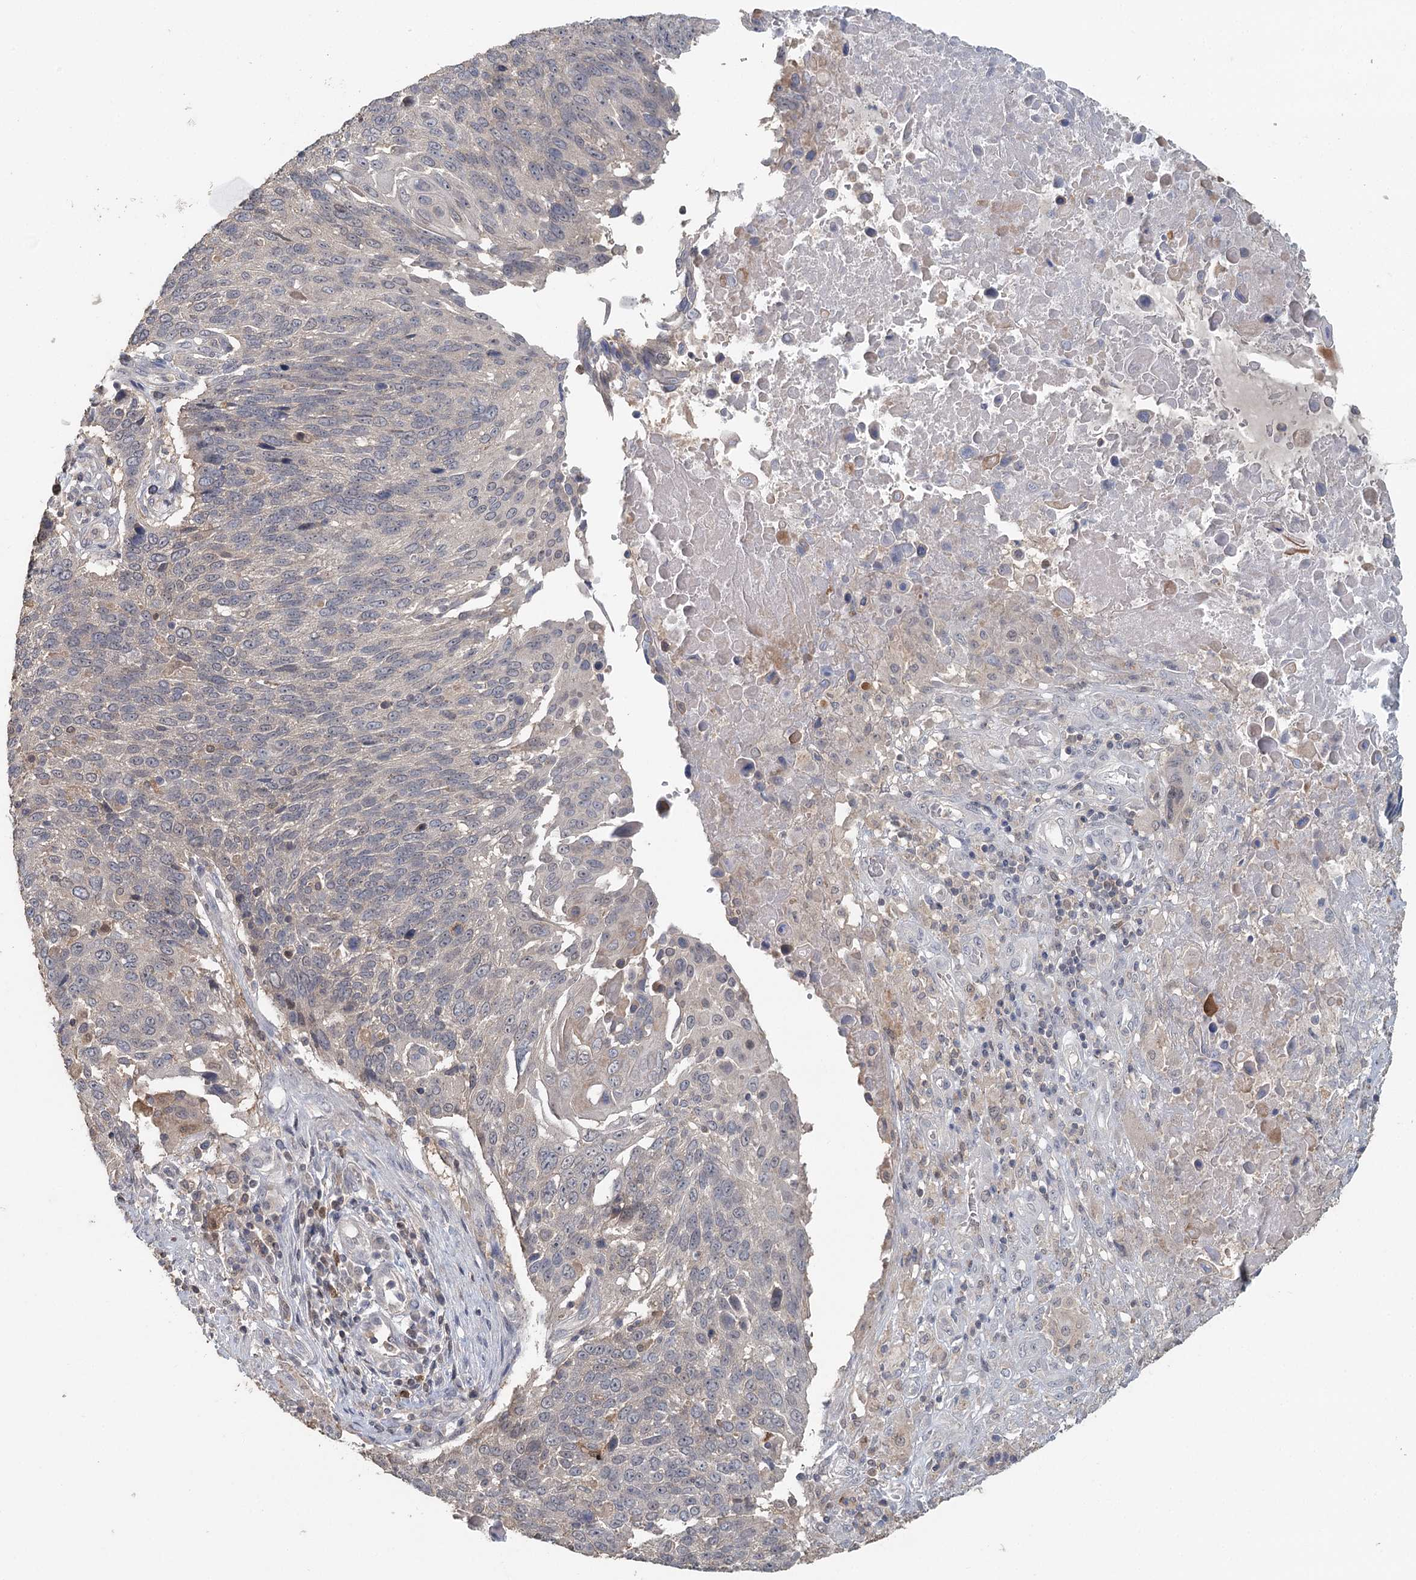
{"staining": {"intensity": "negative", "quantity": "none", "location": "none"}, "tissue": "lung cancer", "cell_type": "Tumor cells", "image_type": "cancer", "snomed": [{"axis": "morphology", "description": "Squamous cell carcinoma, NOS"}, {"axis": "topography", "description": "Lung"}], "caption": "This histopathology image is of squamous cell carcinoma (lung) stained with immunohistochemistry (IHC) to label a protein in brown with the nuclei are counter-stained blue. There is no expression in tumor cells.", "gene": "ADK", "patient": {"sex": "male", "age": 66}}